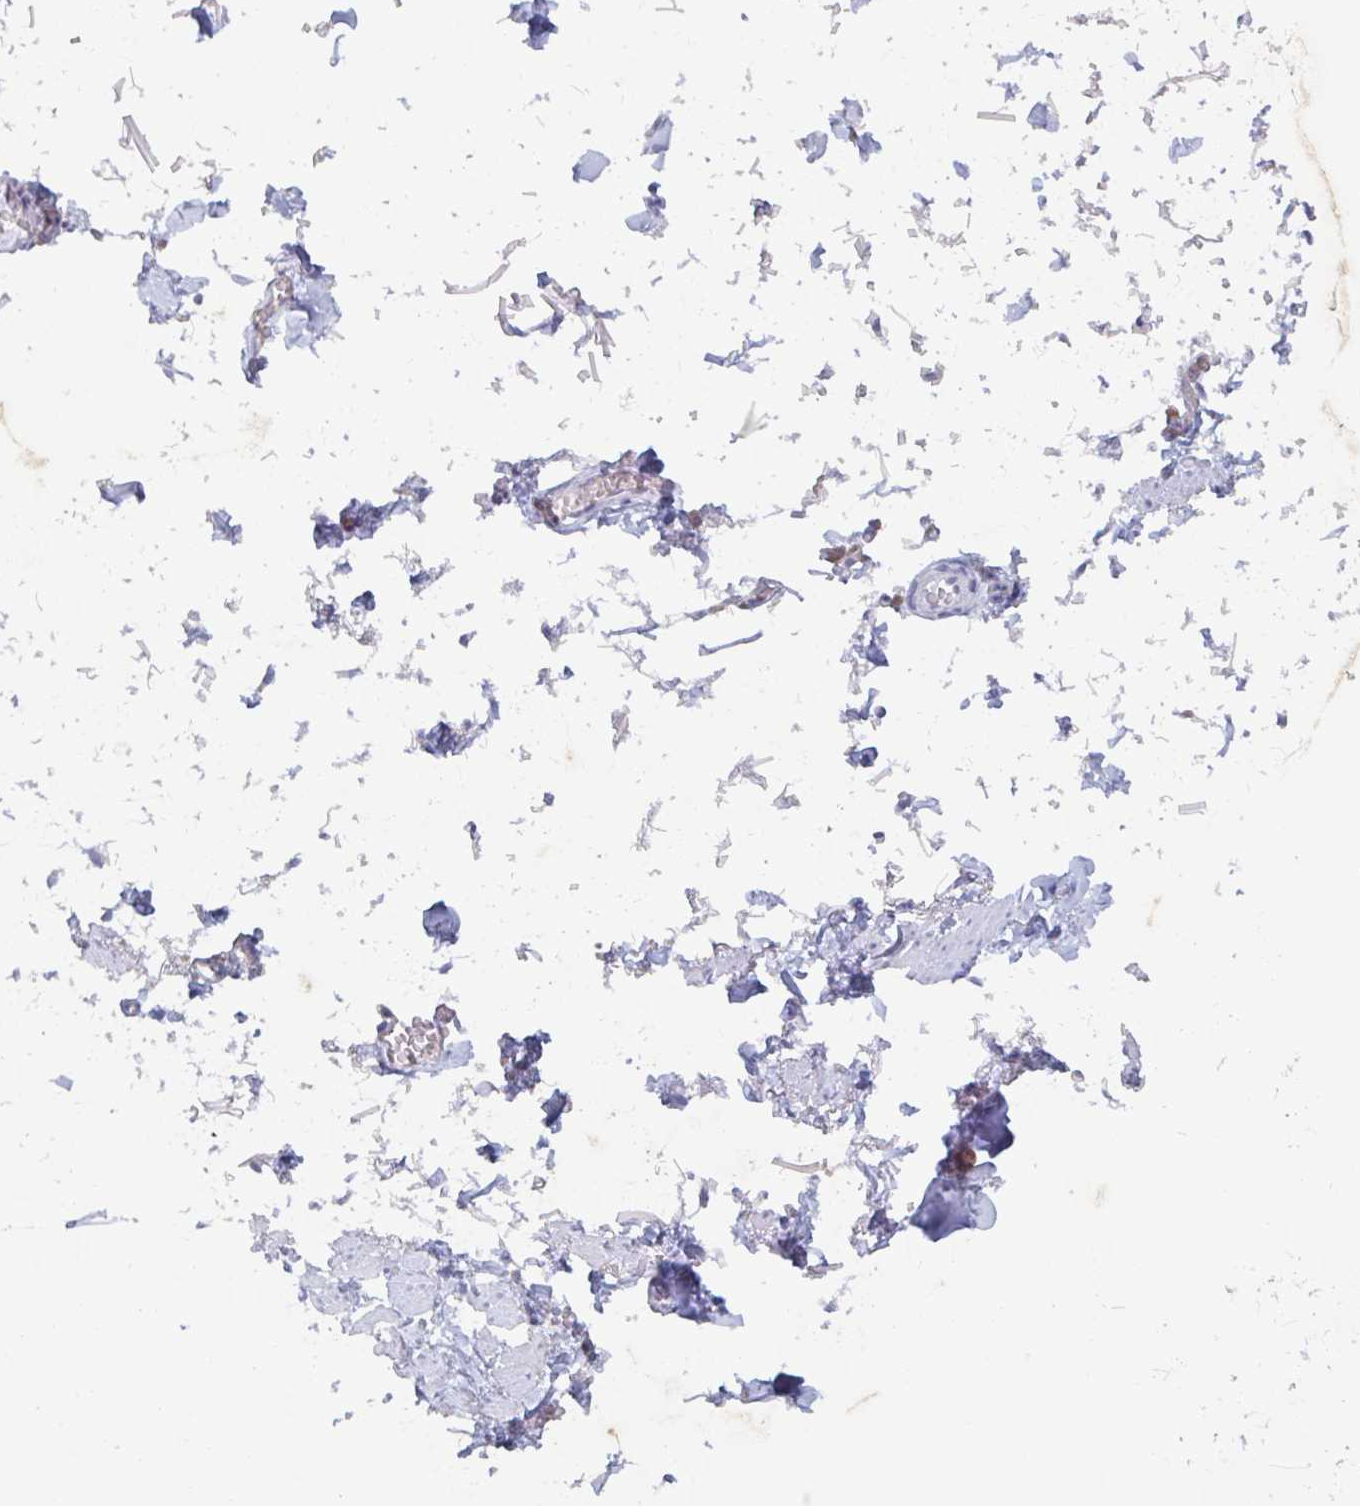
{"staining": {"intensity": "negative", "quantity": "none", "location": "none"}, "tissue": "adipose tissue", "cell_type": "Adipocytes", "image_type": "normal", "snomed": [{"axis": "morphology", "description": "Normal tissue, NOS"}, {"axis": "topography", "description": "Vulva"}, {"axis": "topography", "description": "Peripheral nerve tissue"}], "caption": "High power microscopy histopathology image of an IHC histopathology image of benign adipose tissue, revealing no significant expression in adipocytes.", "gene": "MANBA", "patient": {"sex": "female", "age": 66}}